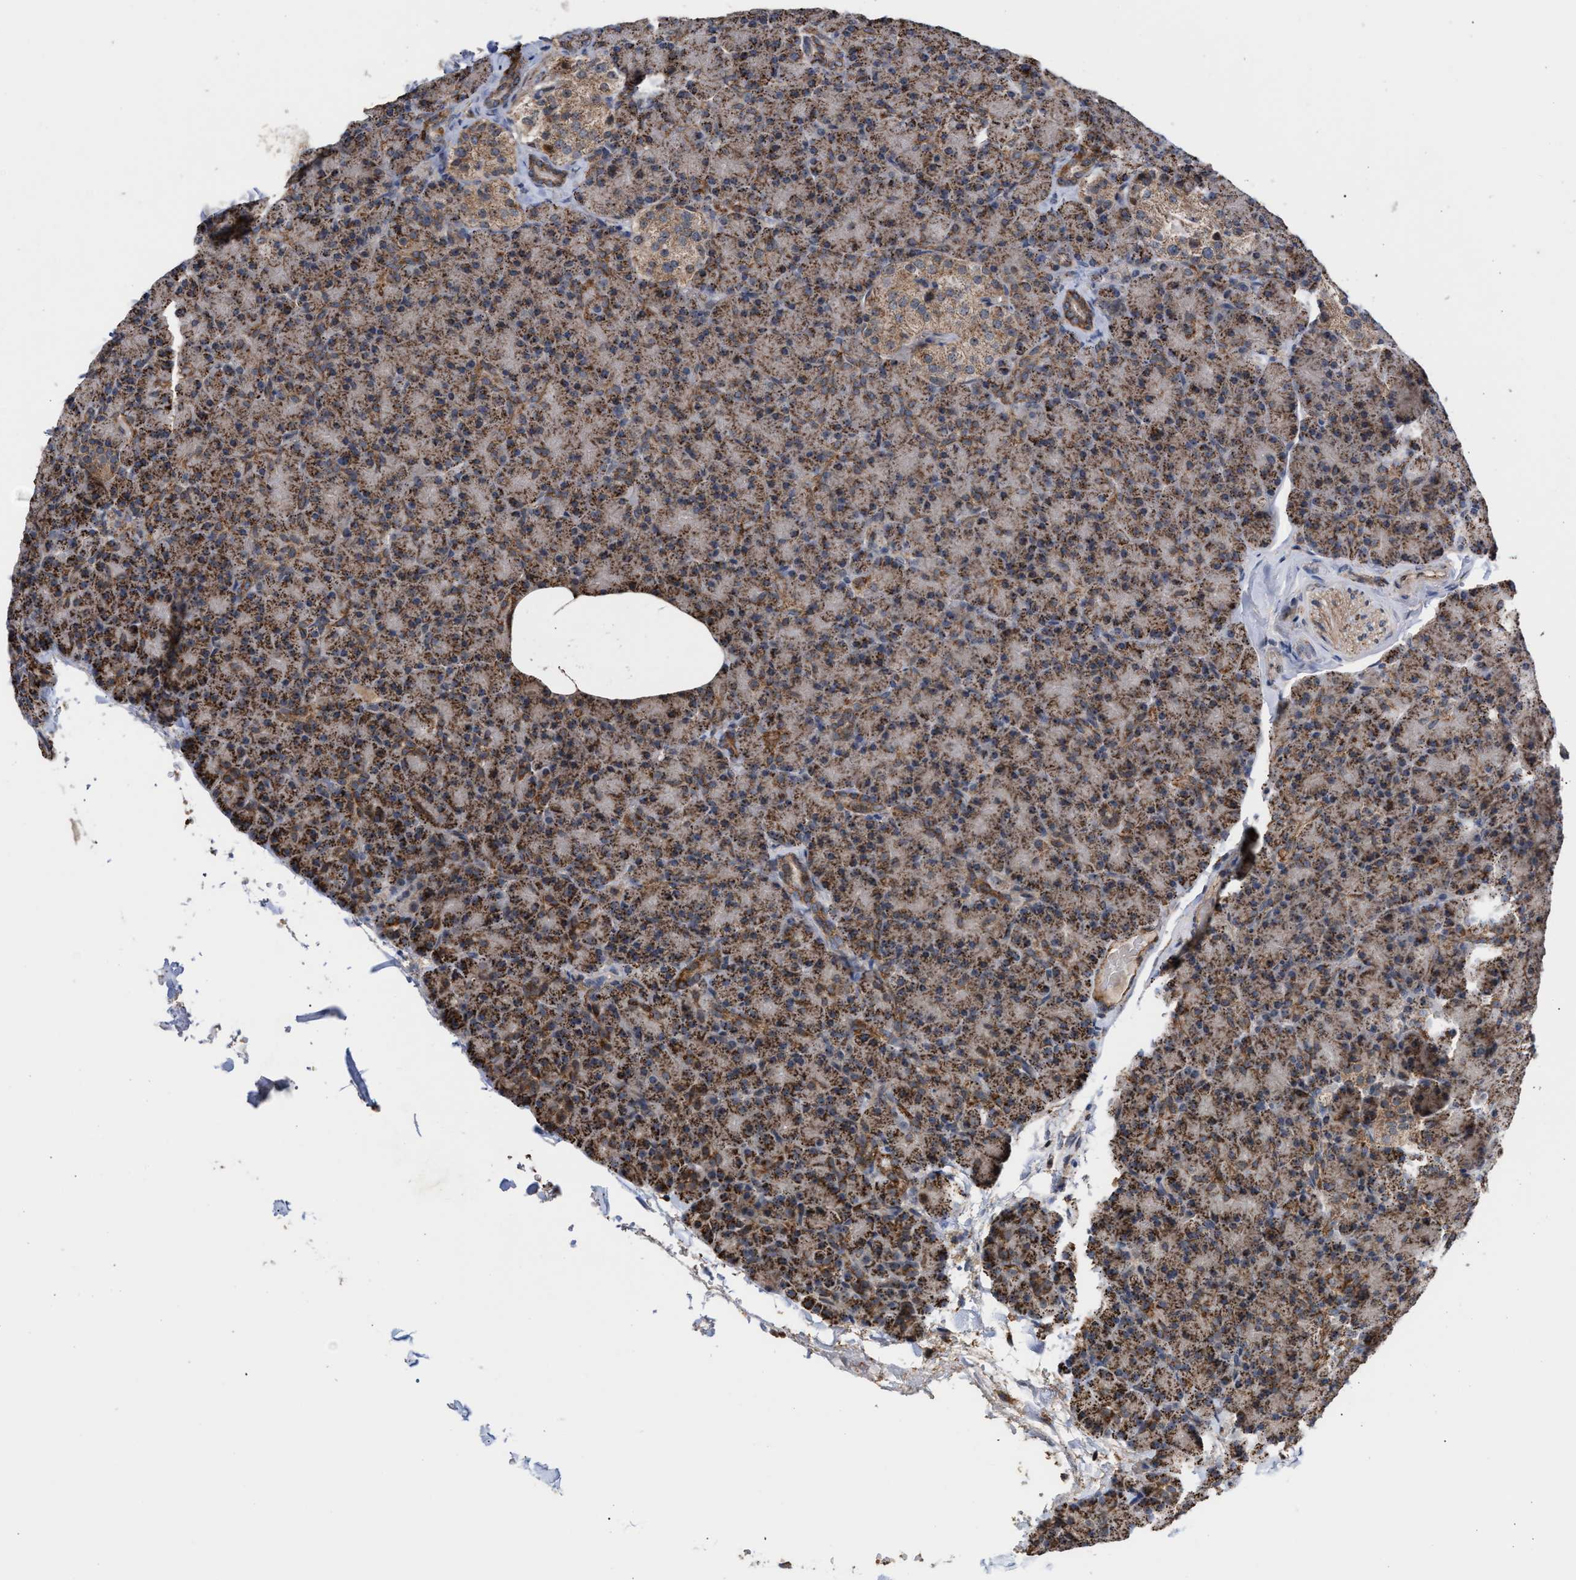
{"staining": {"intensity": "moderate", "quantity": ">75%", "location": "cytoplasmic/membranous"}, "tissue": "pancreas", "cell_type": "Exocrine glandular cells", "image_type": "normal", "snomed": [{"axis": "morphology", "description": "Normal tissue, NOS"}, {"axis": "topography", "description": "Pancreas"}], "caption": "Moderate cytoplasmic/membranous protein positivity is appreciated in about >75% of exocrine glandular cells in pancreas. Using DAB (brown) and hematoxylin (blue) stains, captured at high magnification using brightfield microscopy.", "gene": "EXOSC2", "patient": {"sex": "female", "age": 43}}